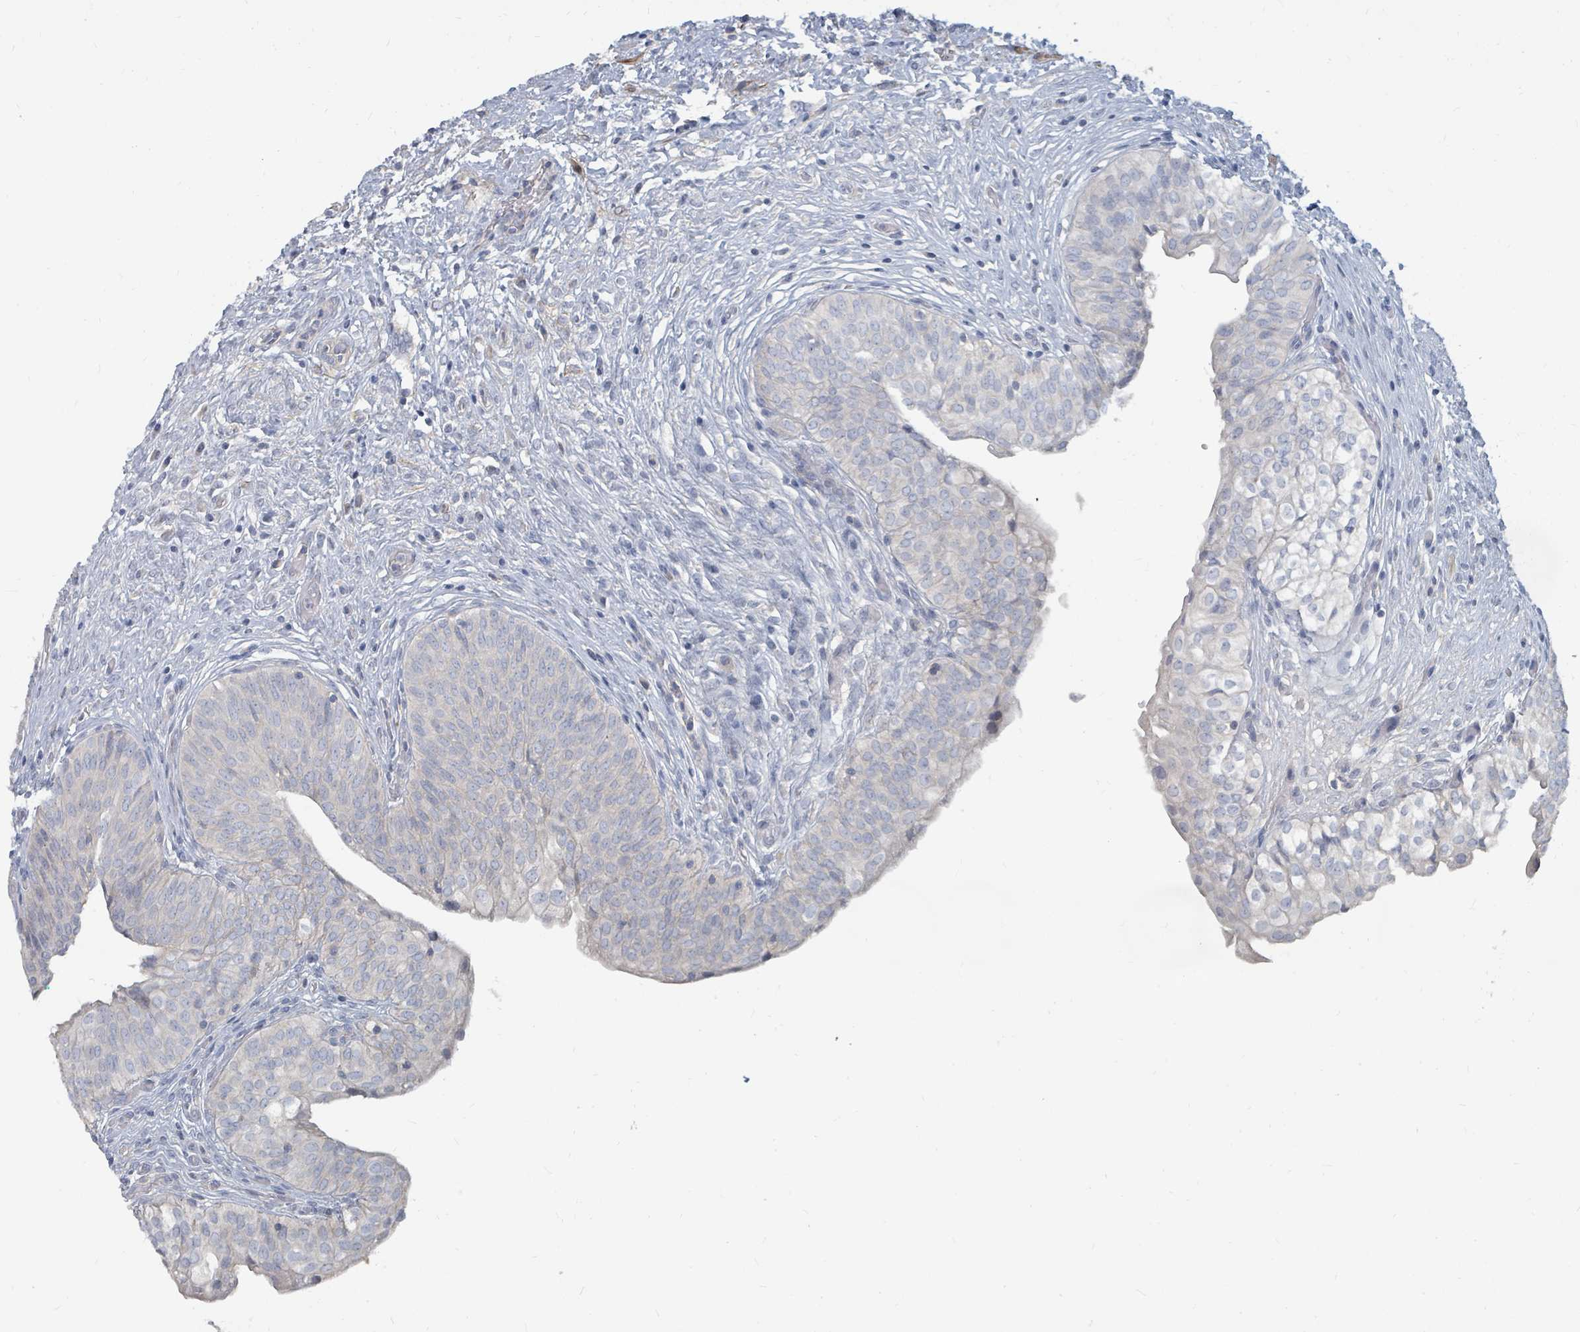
{"staining": {"intensity": "negative", "quantity": "none", "location": "none"}, "tissue": "urinary bladder", "cell_type": "Urothelial cells", "image_type": "normal", "snomed": [{"axis": "morphology", "description": "Normal tissue, NOS"}, {"axis": "topography", "description": "Urinary bladder"}], "caption": "Unremarkable urinary bladder was stained to show a protein in brown. There is no significant positivity in urothelial cells. Brightfield microscopy of IHC stained with DAB (3,3'-diaminobenzidine) (brown) and hematoxylin (blue), captured at high magnification.", "gene": "ARGFX", "patient": {"sex": "male", "age": 55}}